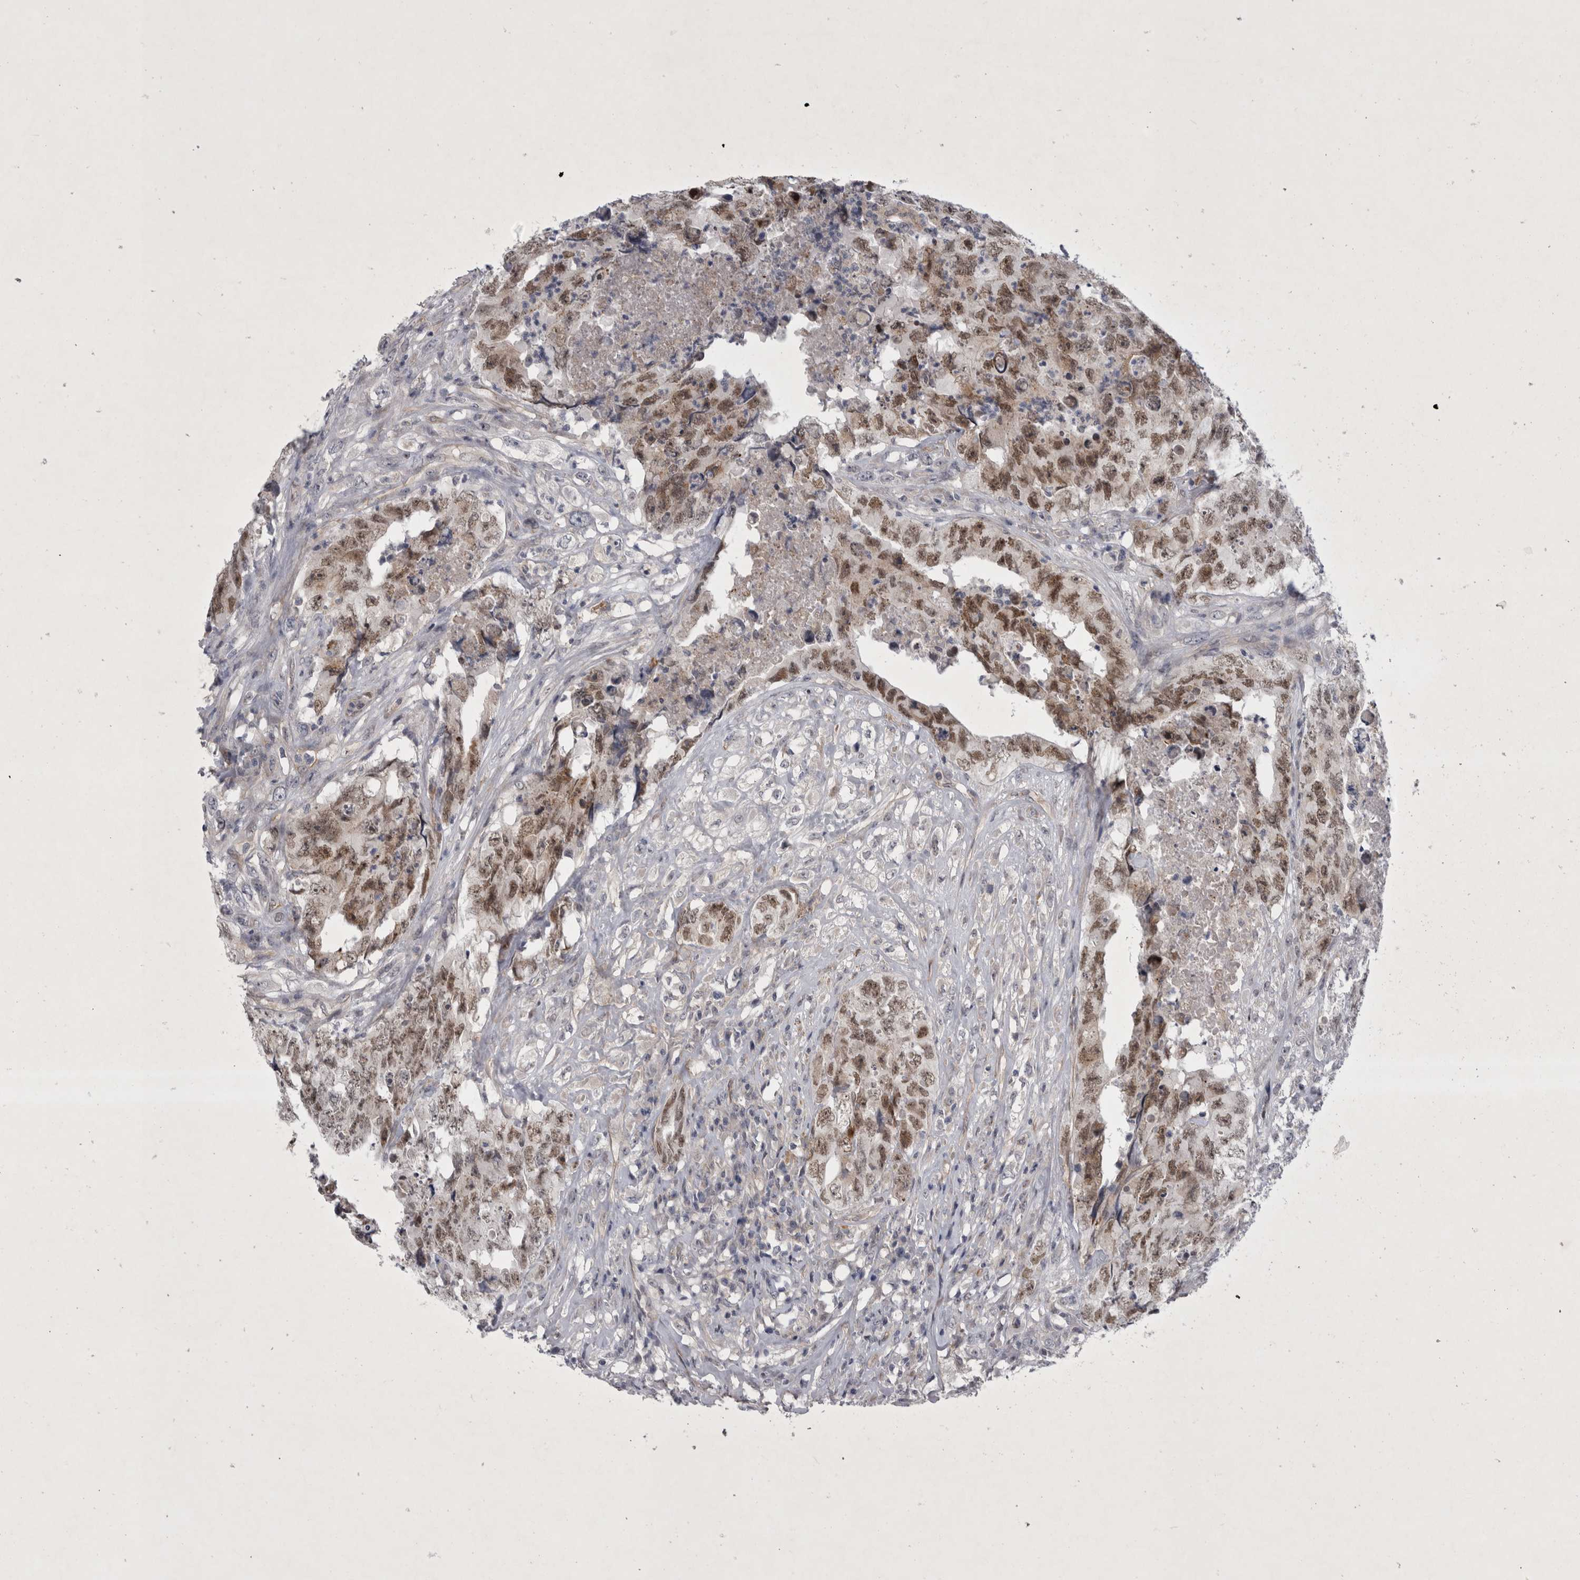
{"staining": {"intensity": "moderate", "quantity": ">75%", "location": "nuclear"}, "tissue": "testis cancer", "cell_type": "Tumor cells", "image_type": "cancer", "snomed": [{"axis": "morphology", "description": "Carcinoma, Embryonal, NOS"}, {"axis": "topography", "description": "Testis"}], "caption": "Immunohistochemical staining of testis cancer displays medium levels of moderate nuclear protein expression in about >75% of tumor cells.", "gene": "PARP11", "patient": {"sex": "male", "age": 32}}